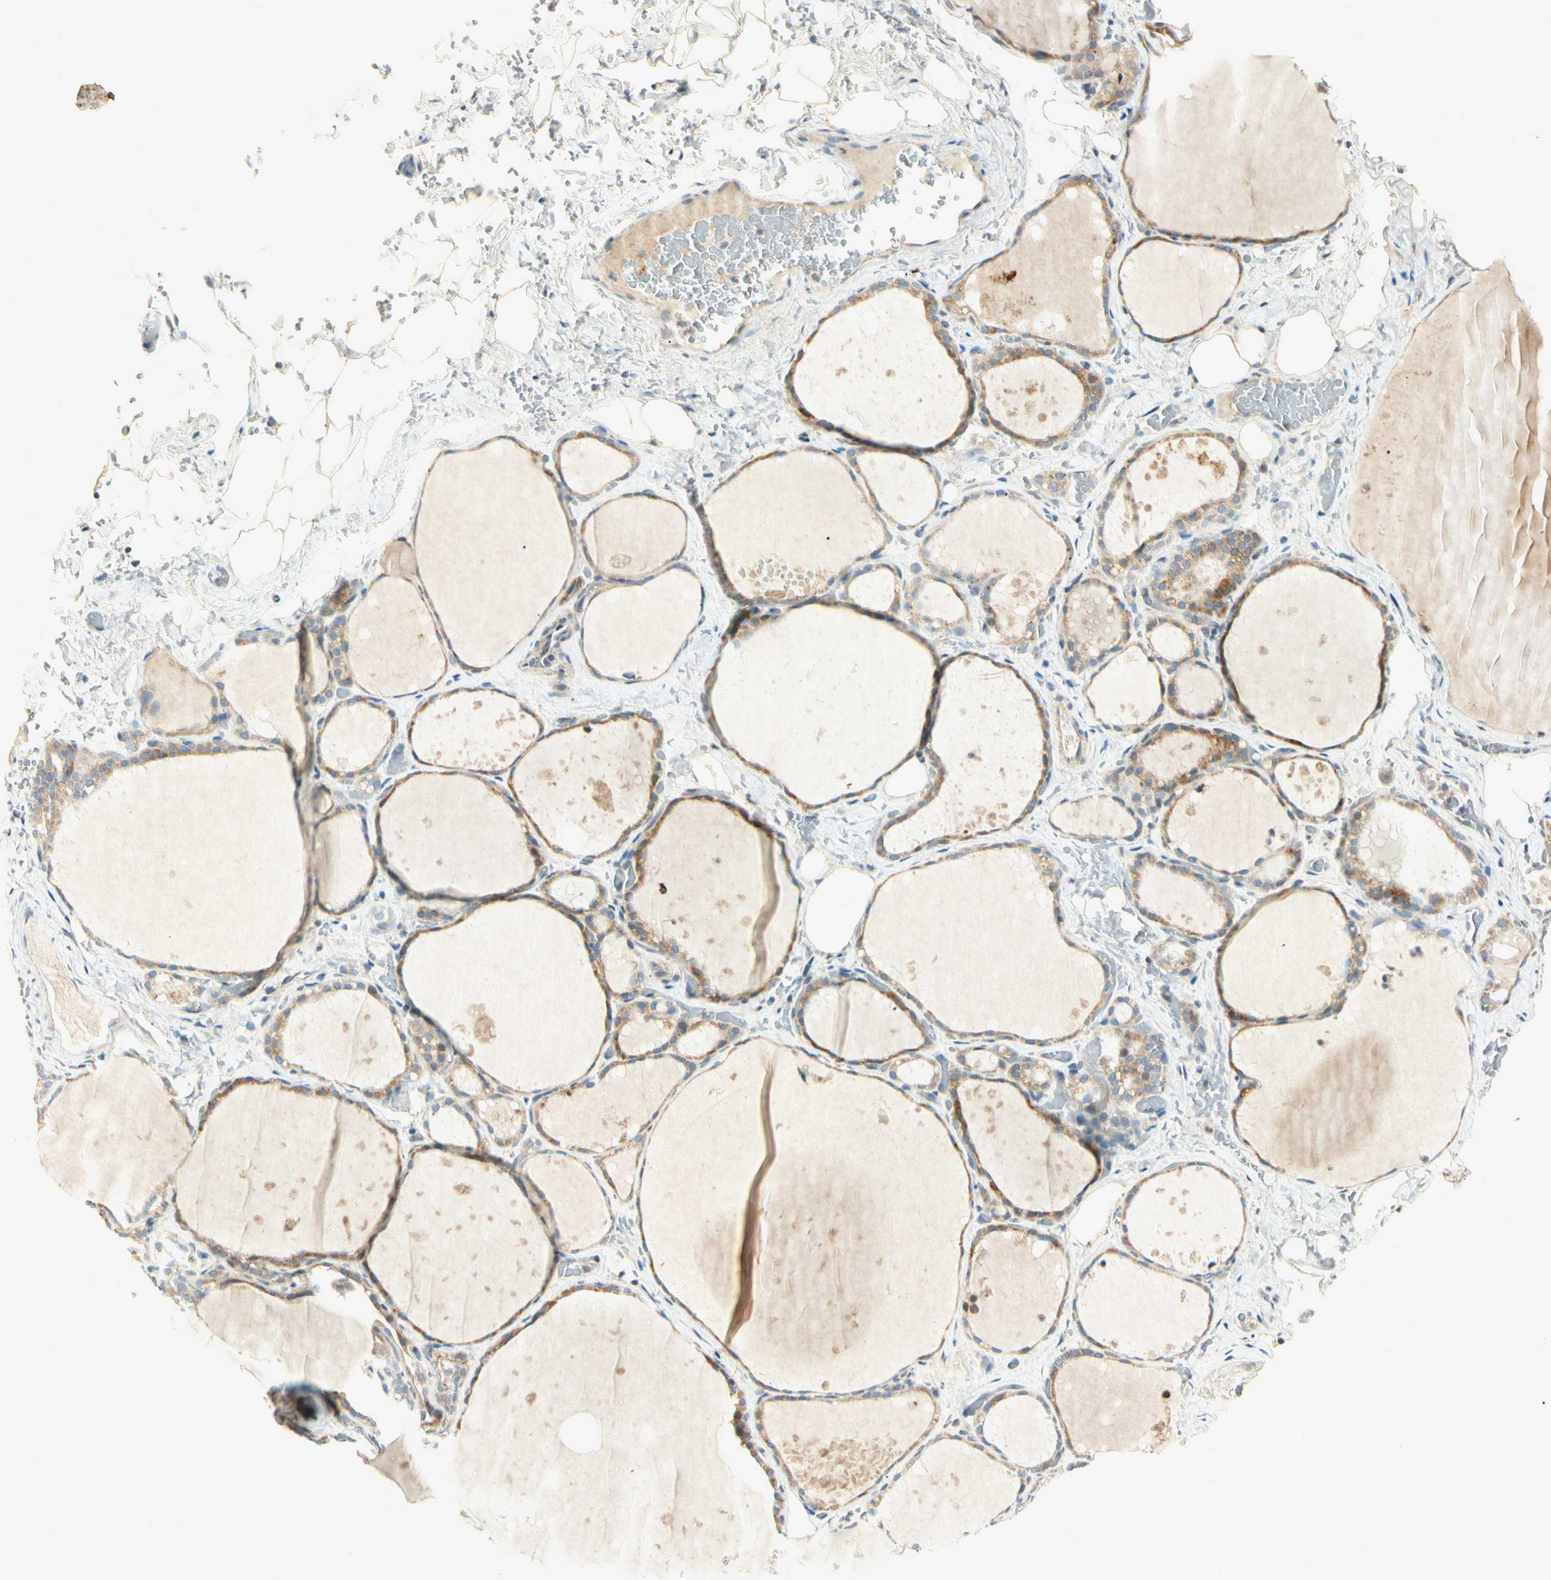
{"staining": {"intensity": "weak", "quantity": ">75%", "location": "cytoplasmic/membranous"}, "tissue": "thyroid gland", "cell_type": "Glandular cells", "image_type": "normal", "snomed": [{"axis": "morphology", "description": "Normal tissue, NOS"}, {"axis": "topography", "description": "Thyroid gland"}], "caption": "Immunohistochemistry histopathology image of unremarkable human thyroid gland stained for a protein (brown), which displays low levels of weak cytoplasmic/membranous staining in about >75% of glandular cells.", "gene": "CDH6", "patient": {"sex": "male", "age": 61}}